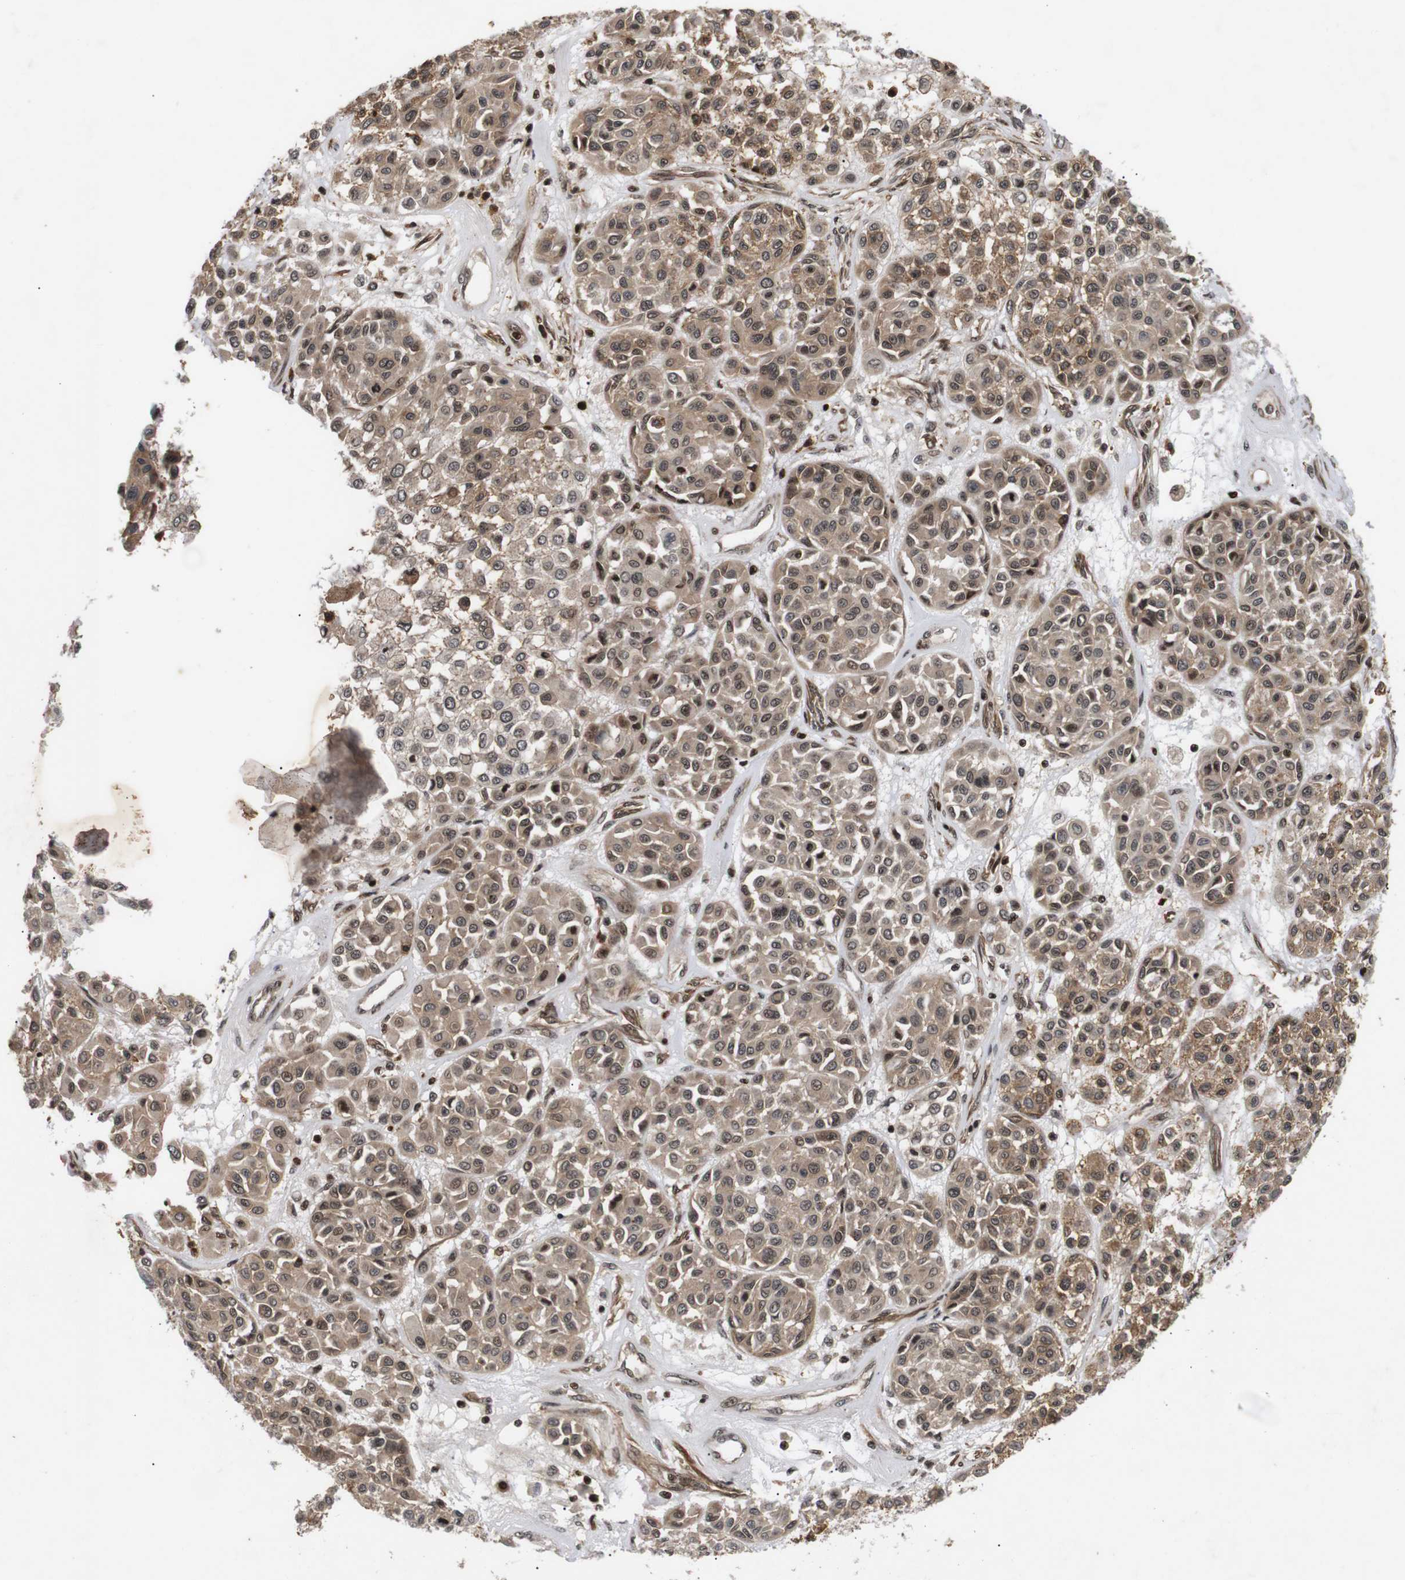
{"staining": {"intensity": "moderate", "quantity": ">75%", "location": "cytoplasmic/membranous,nuclear"}, "tissue": "melanoma", "cell_type": "Tumor cells", "image_type": "cancer", "snomed": [{"axis": "morphology", "description": "Malignant melanoma, Metastatic site"}, {"axis": "topography", "description": "Soft tissue"}], "caption": "Protein expression analysis of human melanoma reveals moderate cytoplasmic/membranous and nuclear expression in approximately >75% of tumor cells.", "gene": "KIF23", "patient": {"sex": "male", "age": 41}}